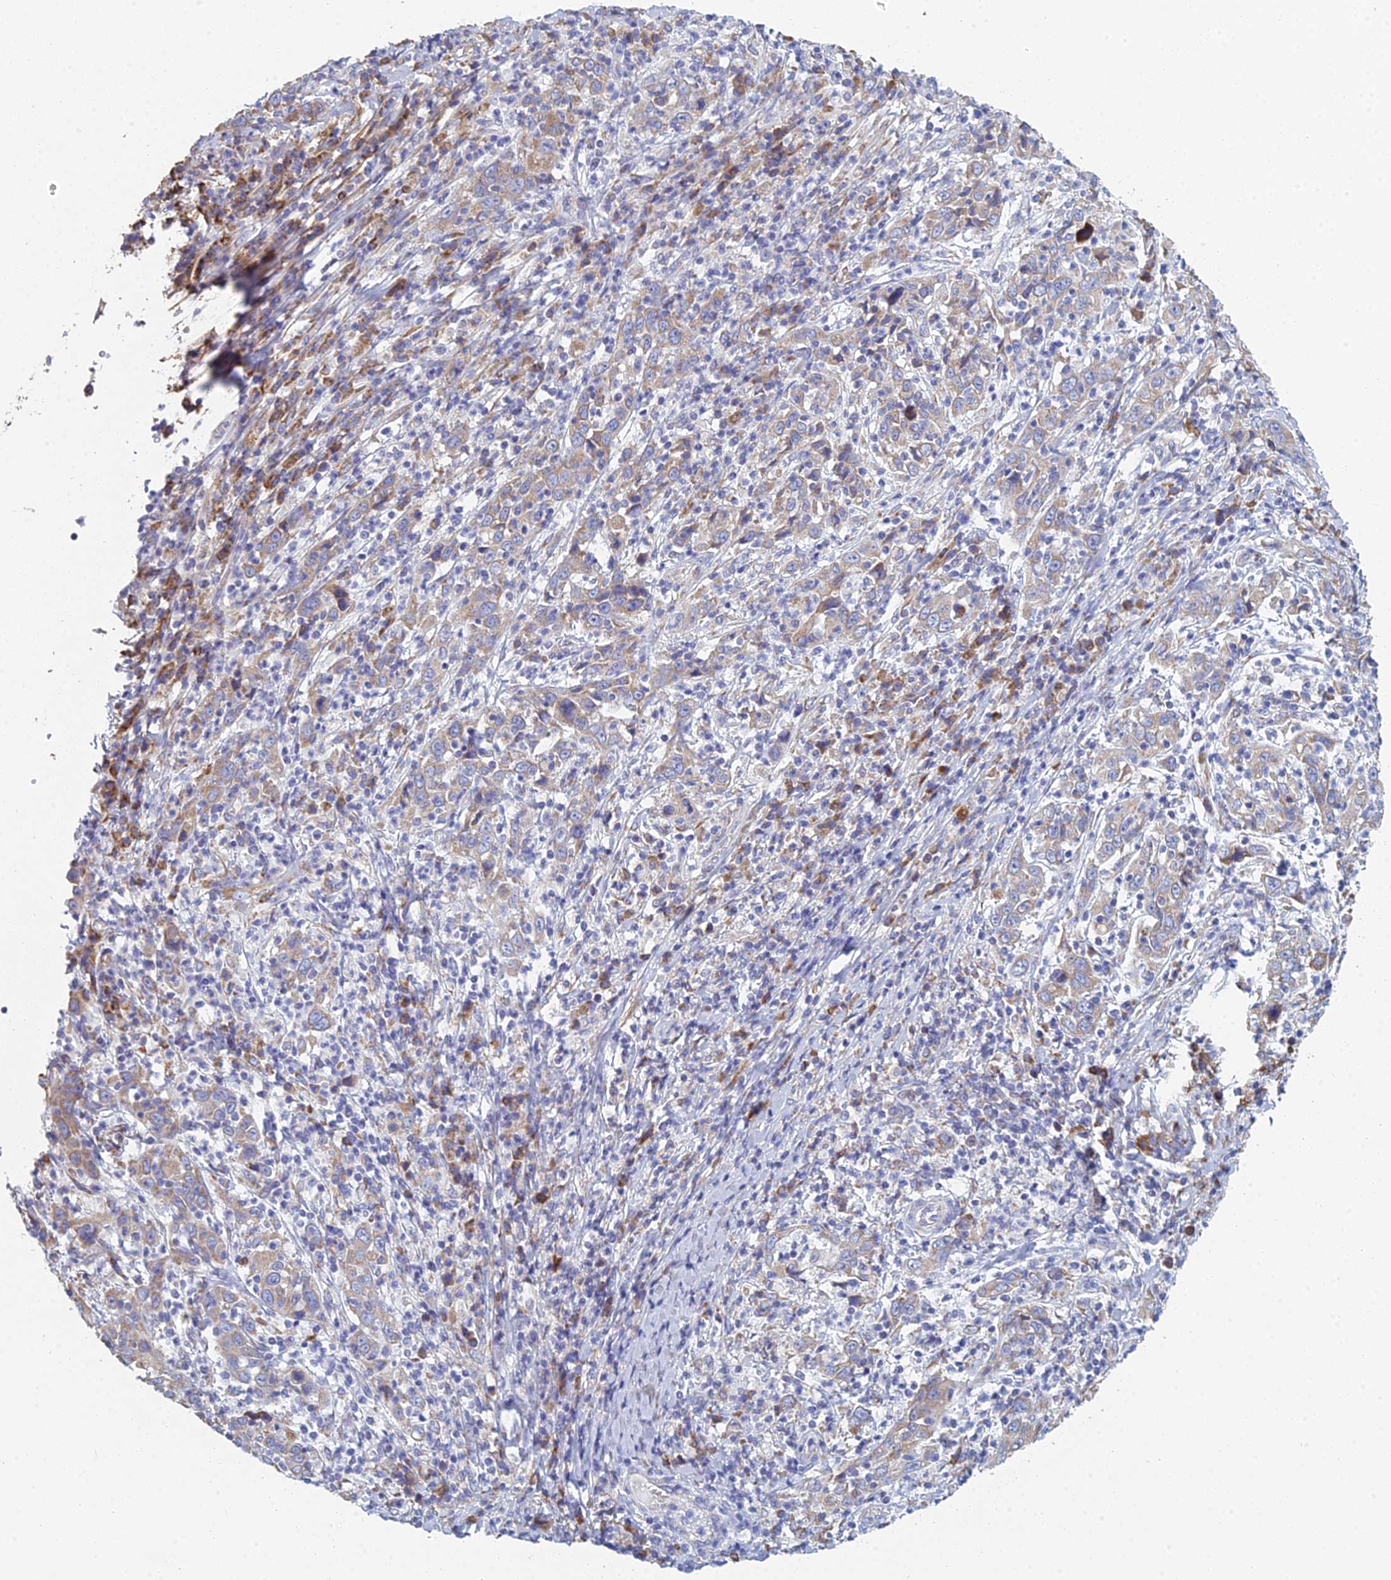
{"staining": {"intensity": "weak", "quantity": ">75%", "location": "cytoplasmic/membranous"}, "tissue": "cervical cancer", "cell_type": "Tumor cells", "image_type": "cancer", "snomed": [{"axis": "morphology", "description": "Squamous cell carcinoma, NOS"}, {"axis": "topography", "description": "Cervix"}], "caption": "This is a histology image of IHC staining of cervical cancer (squamous cell carcinoma), which shows weak positivity in the cytoplasmic/membranous of tumor cells.", "gene": "CRACR2B", "patient": {"sex": "female", "age": 46}}